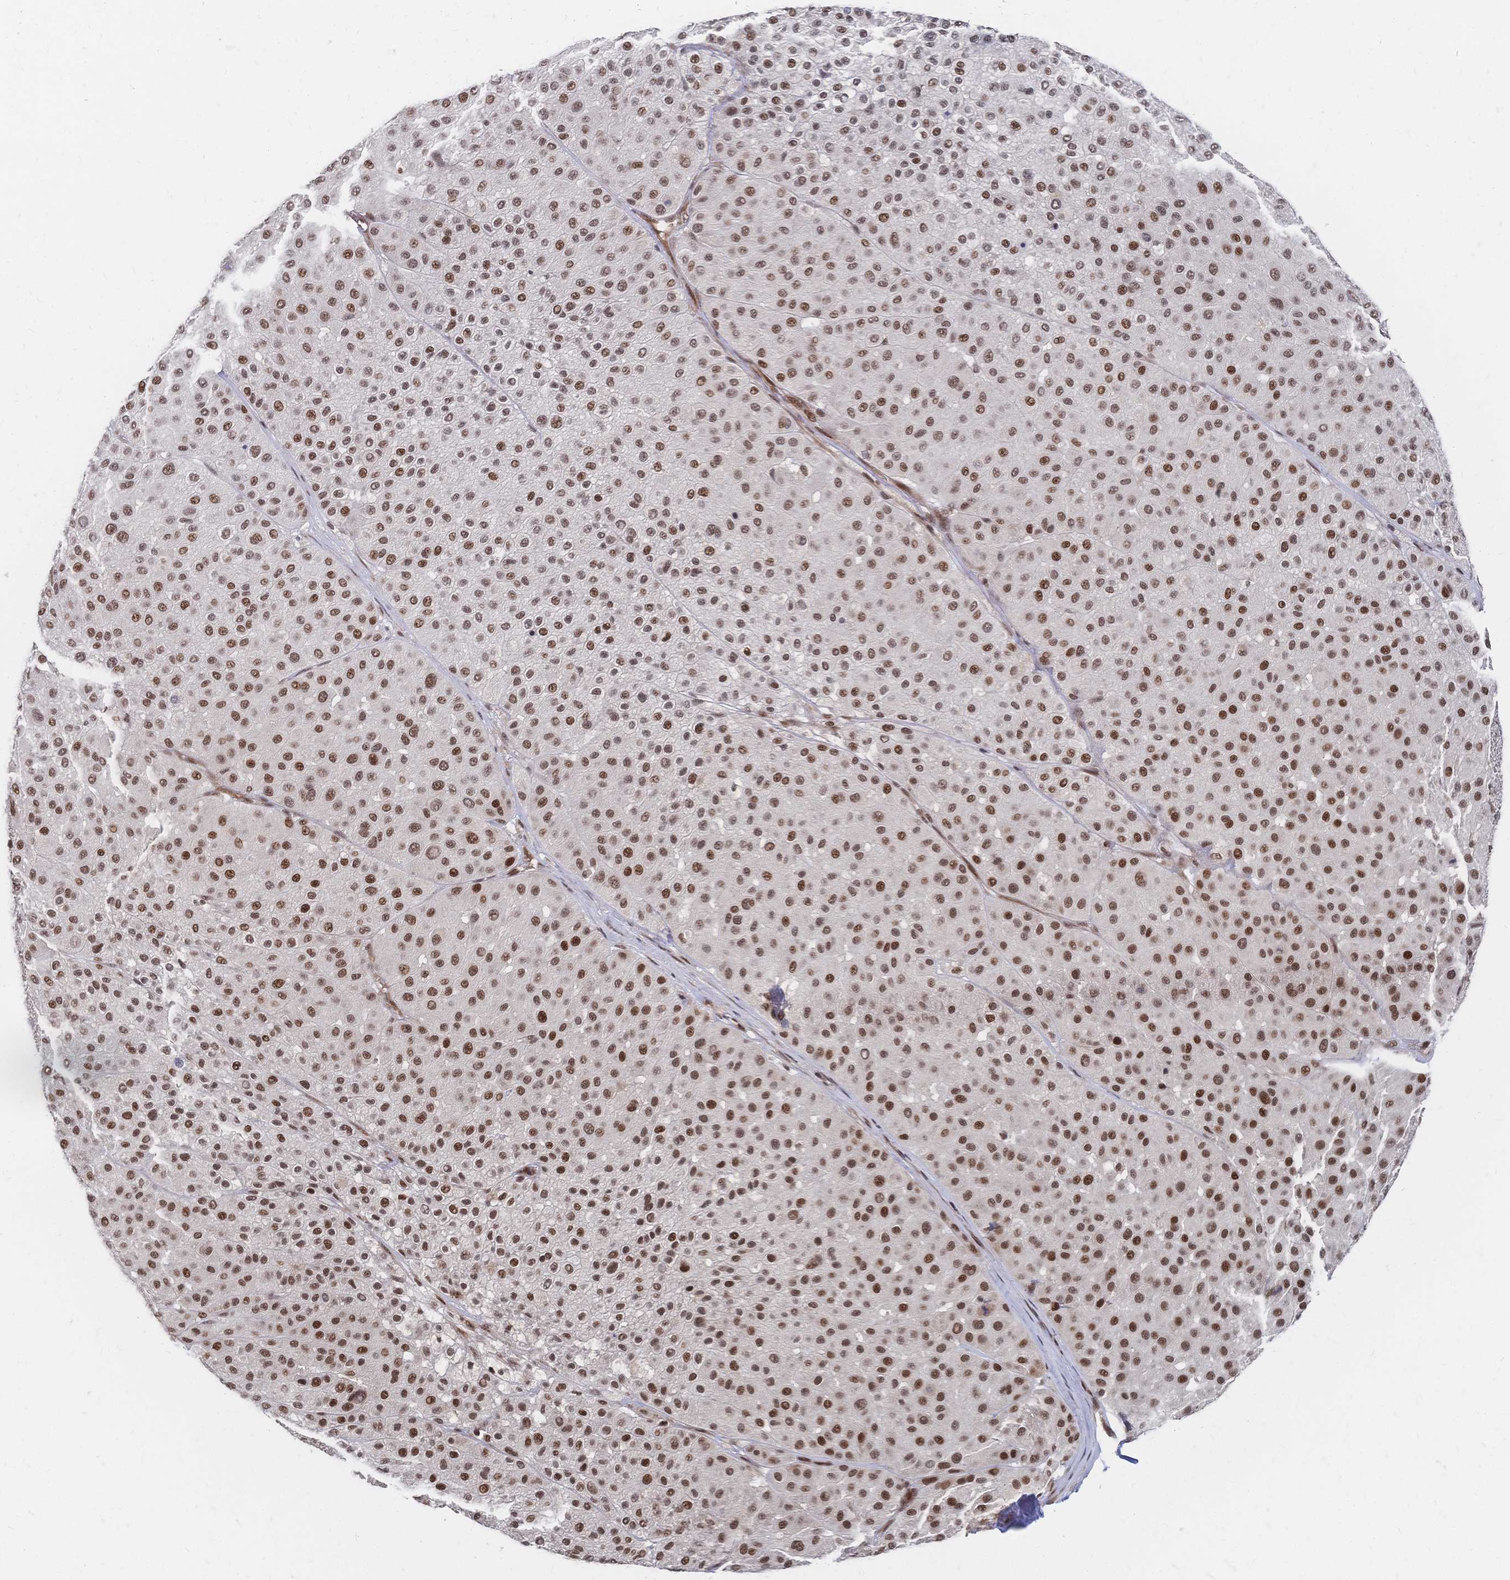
{"staining": {"intensity": "moderate", "quantity": ">75%", "location": "nuclear"}, "tissue": "melanoma", "cell_type": "Tumor cells", "image_type": "cancer", "snomed": [{"axis": "morphology", "description": "Malignant melanoma, Metastatic site"}, {"axis": "topography", "description": "Smooth muscle"}], "caption": "Immunohistochemical staining of malignant melanoma (metastatic site) exhibits moderate nuclear protein positivity in approximately >75% of tumor cells.", "gene": "NELFA", "patient": {"sex": "male", "age": 41}}